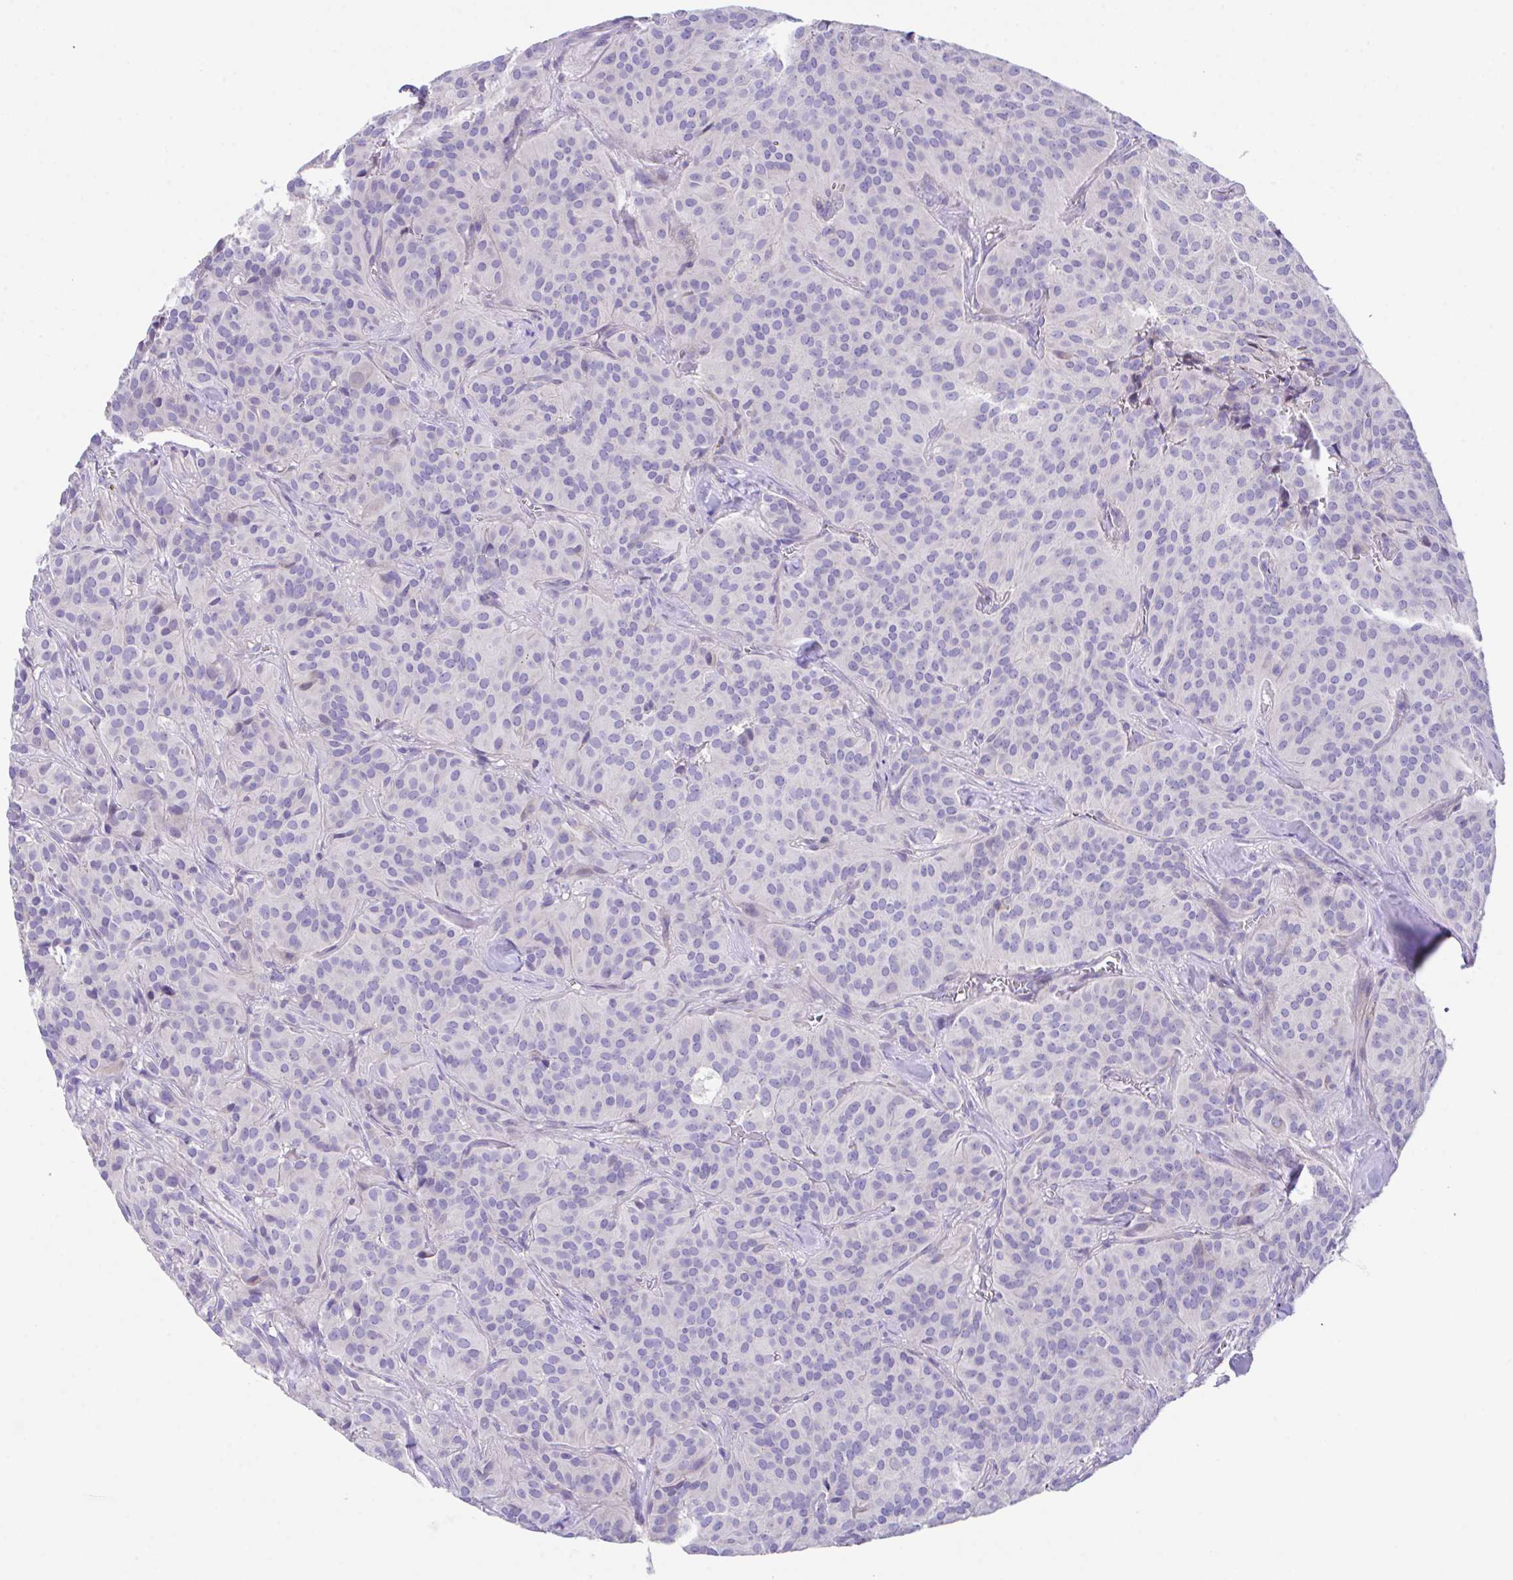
{"staining": {"intensity": "negative", "quantity": "none", "location": "none"}, "tissue": "glioma", "cell_type": "Tumor cells", "image_type": "cancer", "snomed": [{"axis": "morphology", "description": "Glioma, malignant, Low grade"}, {"axis": "topography", "description": "Brain"}], "caption": "There is no significant expression in tumor cells of low-grade glioma (malignant).", "gene": "SLC16A6", "patient": {"sex": "male", "age": 42}}